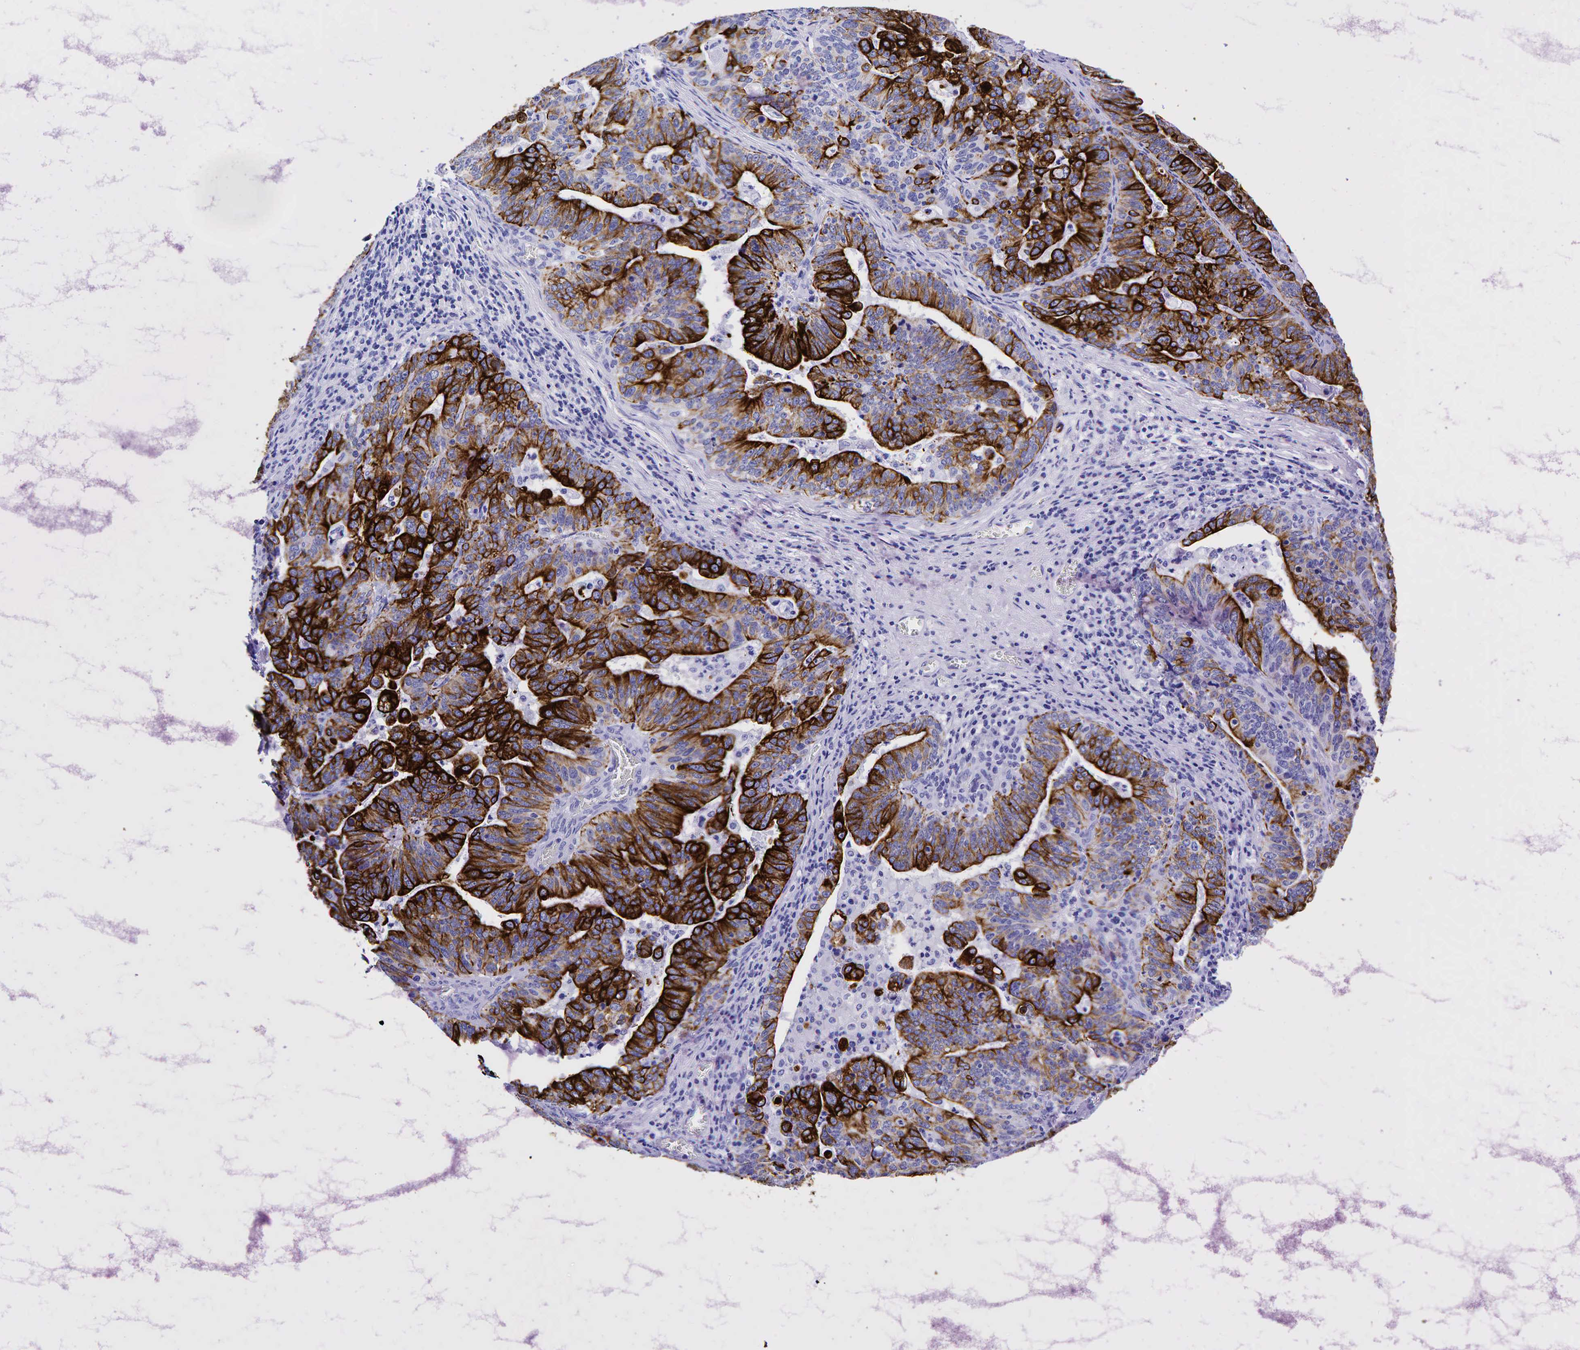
{"staining": {"intensity": "strong", "quantity": ">75%", "location": "cytoplasmic/membranous"}, "tissue": "stomach cancer", "cell_type": "Tumor cells", "image_type": "cancer", "snomed": [{"axis": "morphology", "description": "Adenocarcinoma, NOS"}, {"axis": "topography", "description": "Stomach, upper"}], "caption": "Stomach cancer stained with DAB IHC displays high levels of strong cytoplasmic/membranous expression in approximately >75% of tumor cells.", "gene": "KRT19", "patient": {"sex": "female", "age": 50}}